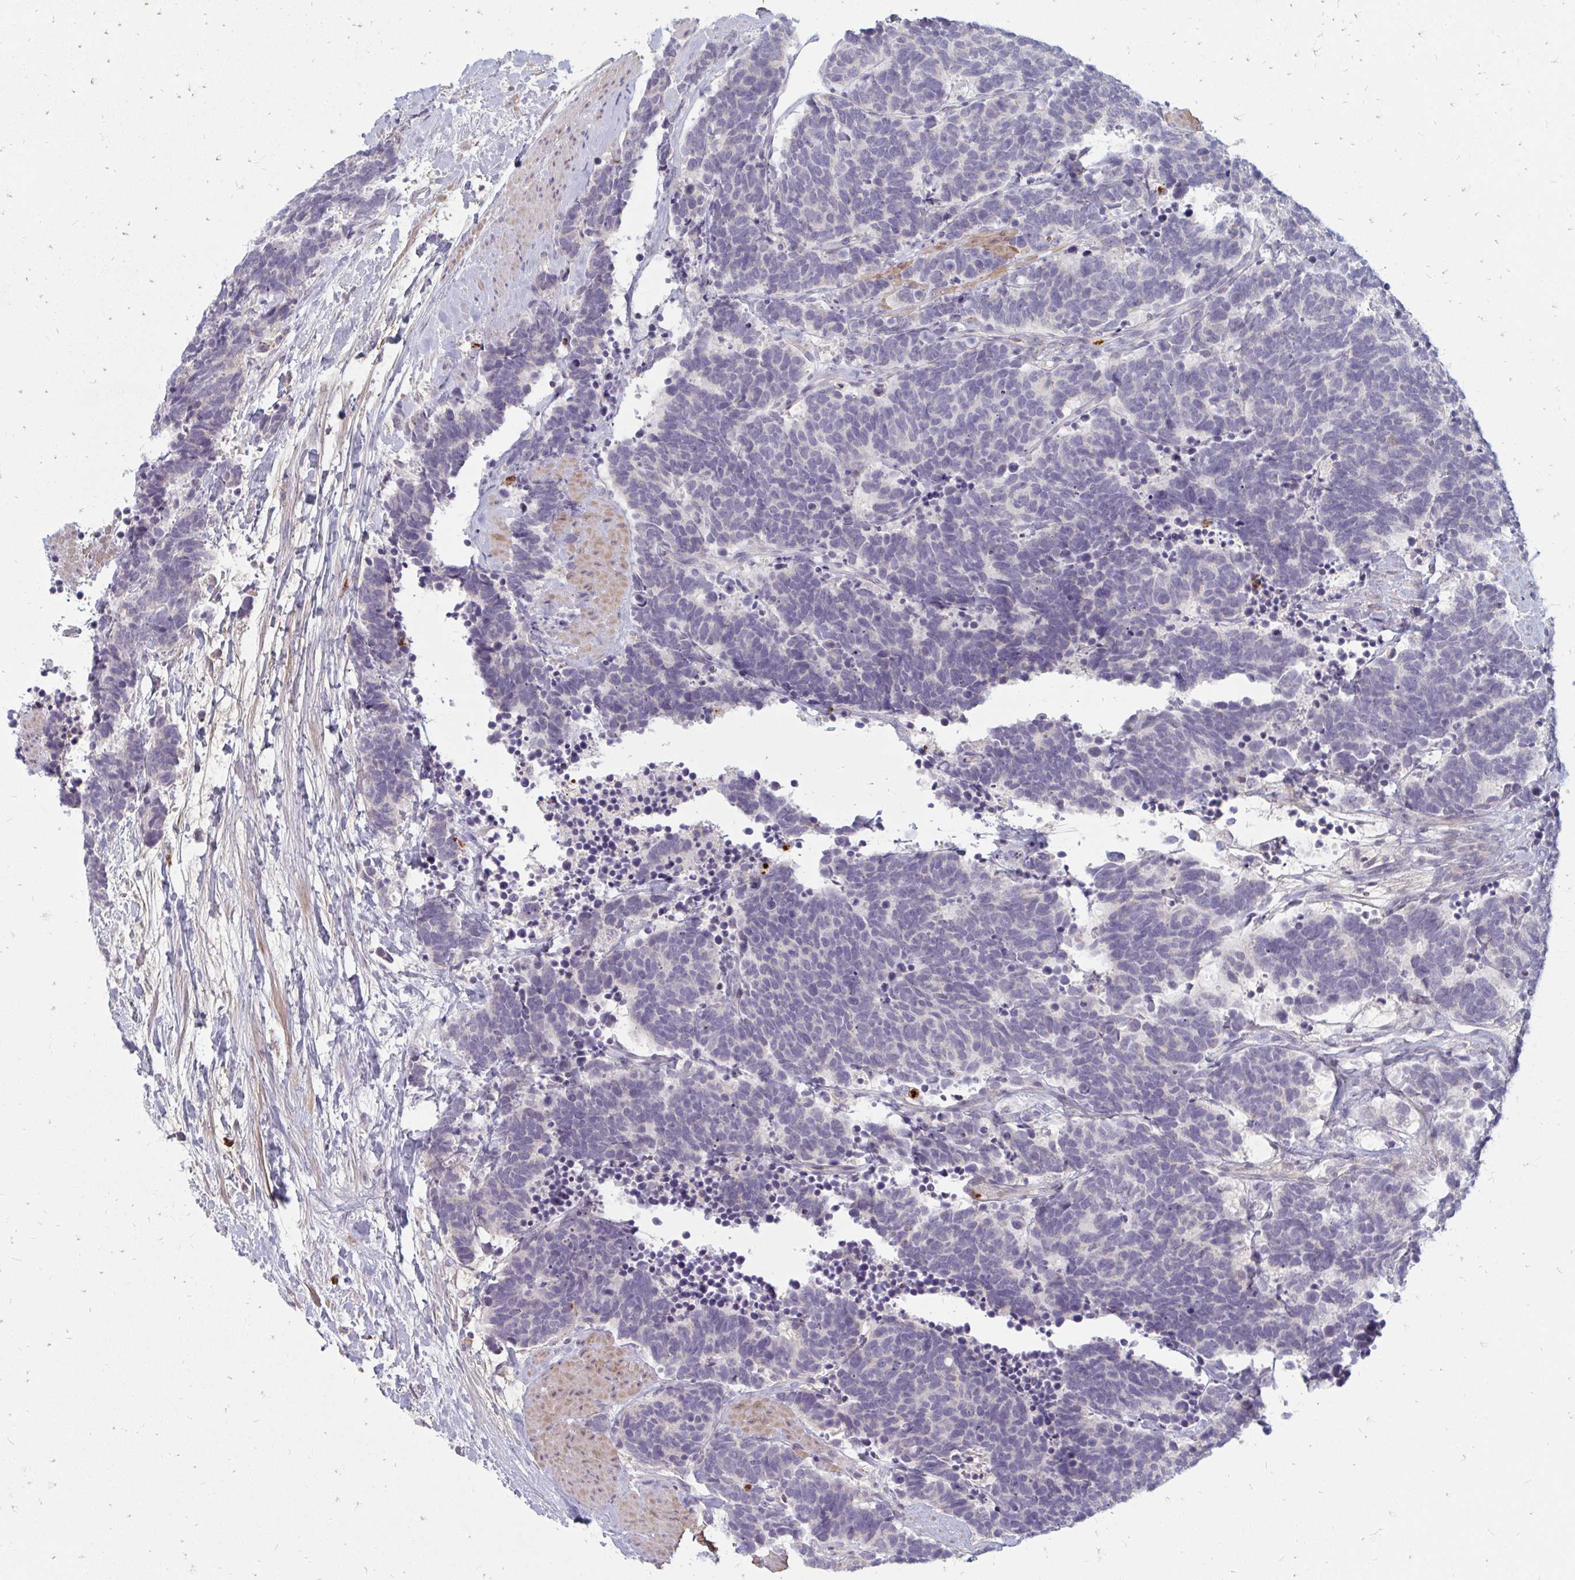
{"staining": {"intensity": "negative", "quantity": "none", "location": "none"}, "tissue": "carcinoid", "cell_type": "Tumor cells", "image_type": "cancer", "snomed": [{"axis": "morphology", "description": "Carcinoma, NOS"}, {"axis": "morphology", "description": "Carcinoid, malignant, NOS"}, {"axis": "topography", "description": "Prostate"}], "caption": "Carcinoma was stained to show a protein in brown. There is no significant positivity in tumor cells. Brightfield microscopy of IHC stained with DAB (brown) and hematoxylin (blue), captured at high magnification.", "gene": "RAB33A", "patient": {"sex": "male", "age": 57}}